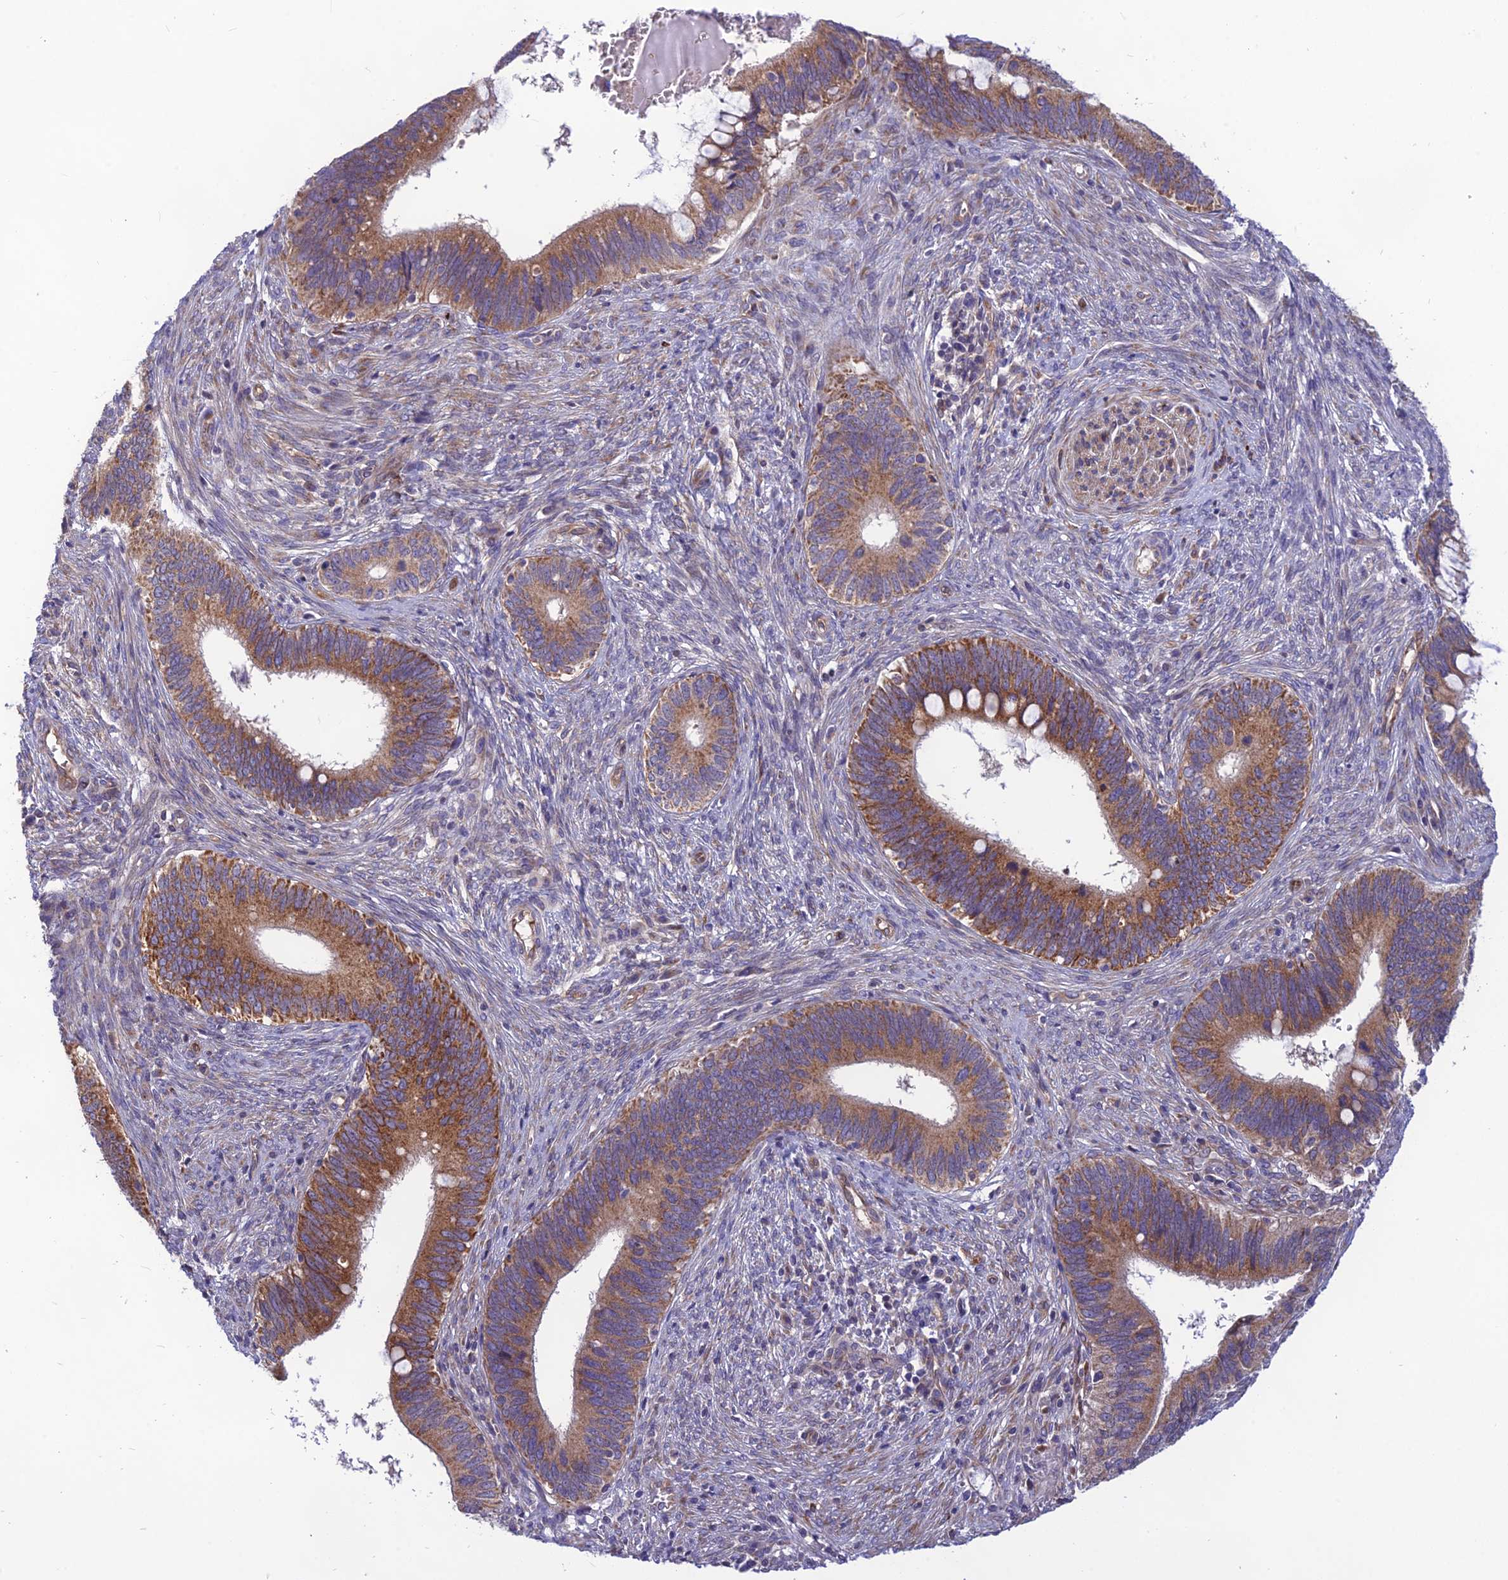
{"staining": {"intensity": "moderate", "quantity": ">75%", "location": "cytoplasmic/membranous"}, "tissue": "cervical cancer", "cell_type": "Tumor cells", "image_type": "cancer", "snomed": [{"axis": "morphology", "description": "Adenocarcinoma, NOS"}, {"axis": "topography", "description": "Cervix"}], "caption": "The micrograph reveals immunohistochemical staining of cervical cancer. There is moderate cytoplasmic/membranous expression is identified in about >75% of tumor cells. (Stains: DAB in brown, nuclei in blue, Microscopy: brightfield microscopy at high magnification).", "gene": "PTCD2", "patient": {"sex": "female", "age": 42}}